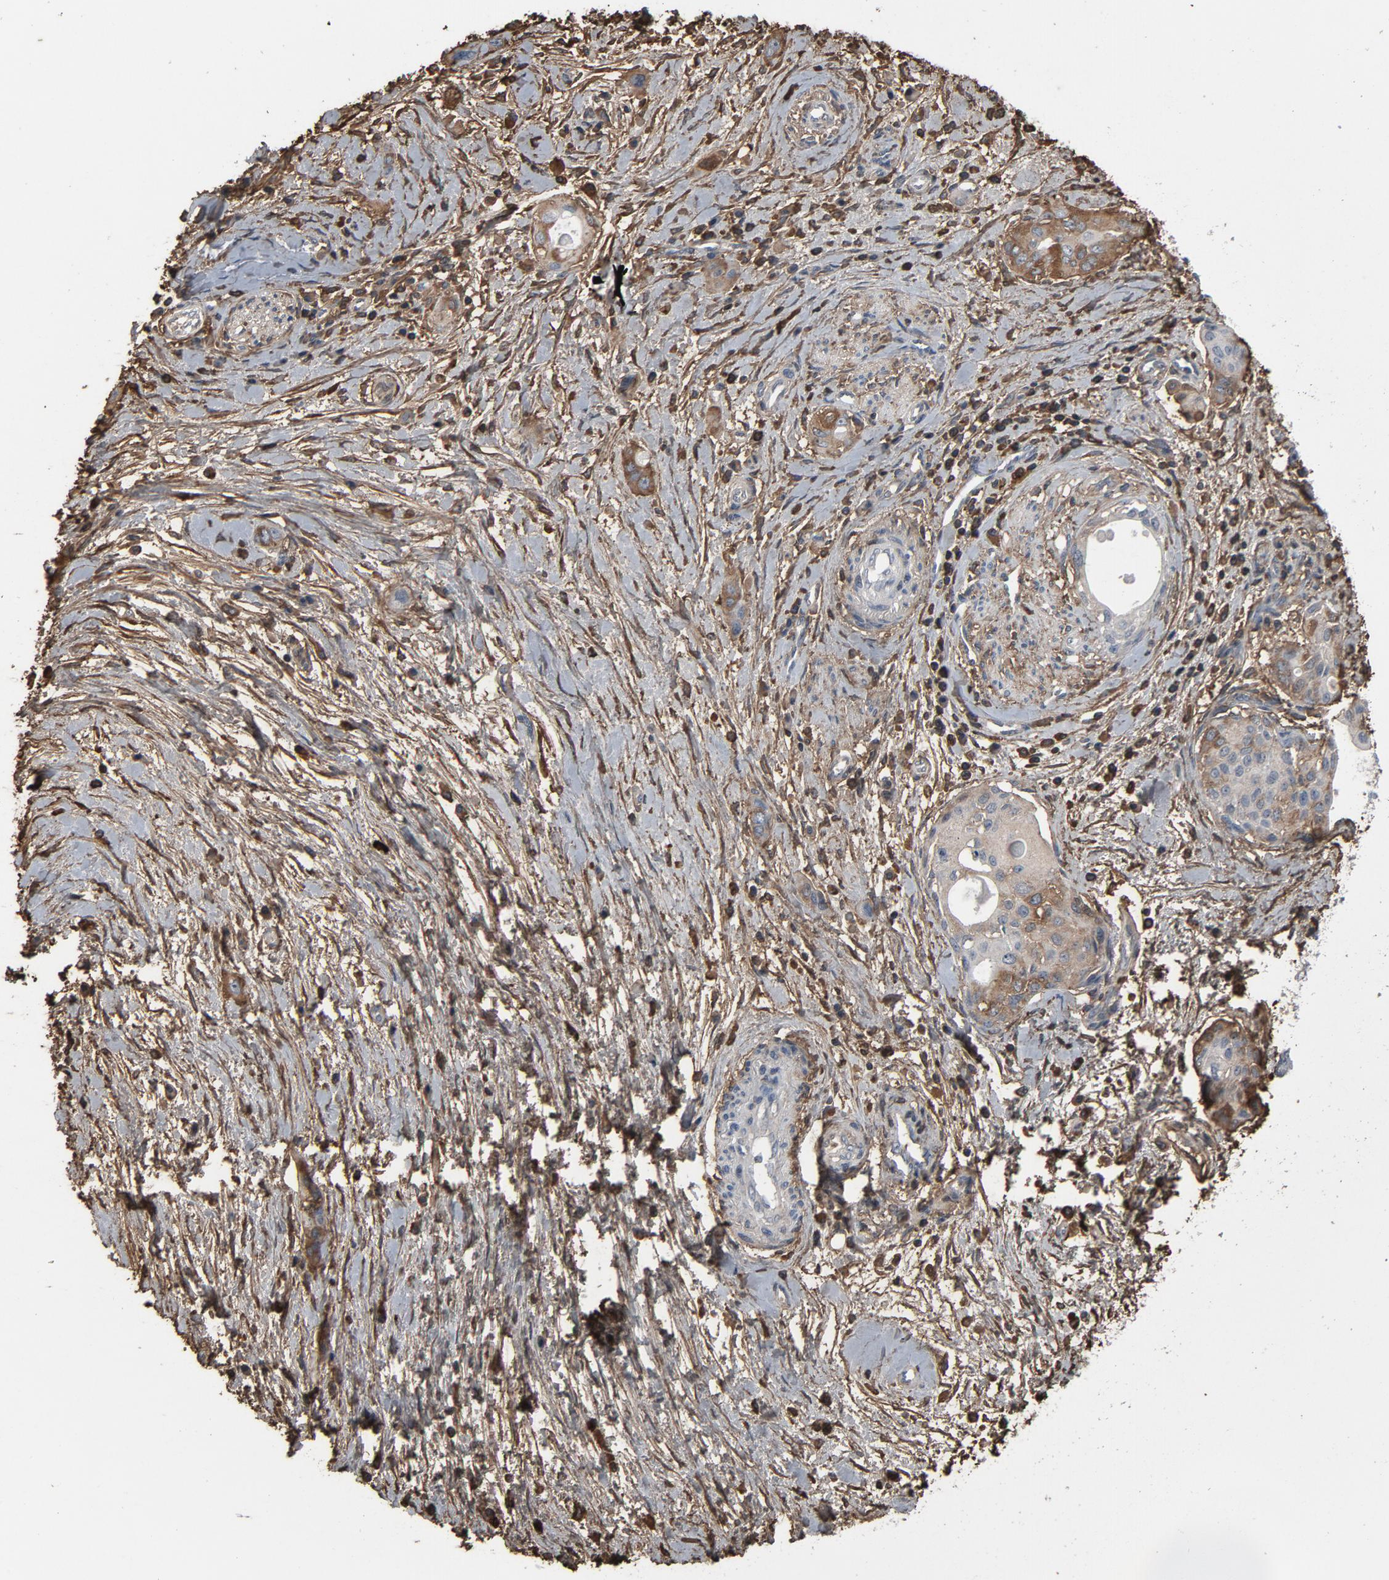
{"staining": {"intensity": "moderate", "quantity": ">75%", "location": "cytoplasmic/membranous"}, "tissue": "pancreatic cancer", "cell_type": "Tumor cells", "image_type": "cancer", "snomed": [{"axis": "morphology", "description": "Adenocarcinoma, NOS"}, {"axis": "topography", "description": "Pancreas"}], "caption": "DAB (3,3'-diaminobenzidine) immunohistochemical staining of adenocarcinoma (pancreatic) shows moderate cytoplasmic/membranous protein staining in about >75% of tumor cells. (Stains: DAB in brown, nuclei in blue, Microscopy: brightfield microscopy at high magnification).", "gene": "PDZD4", "patient": {"sex": "female", "age": 60}}